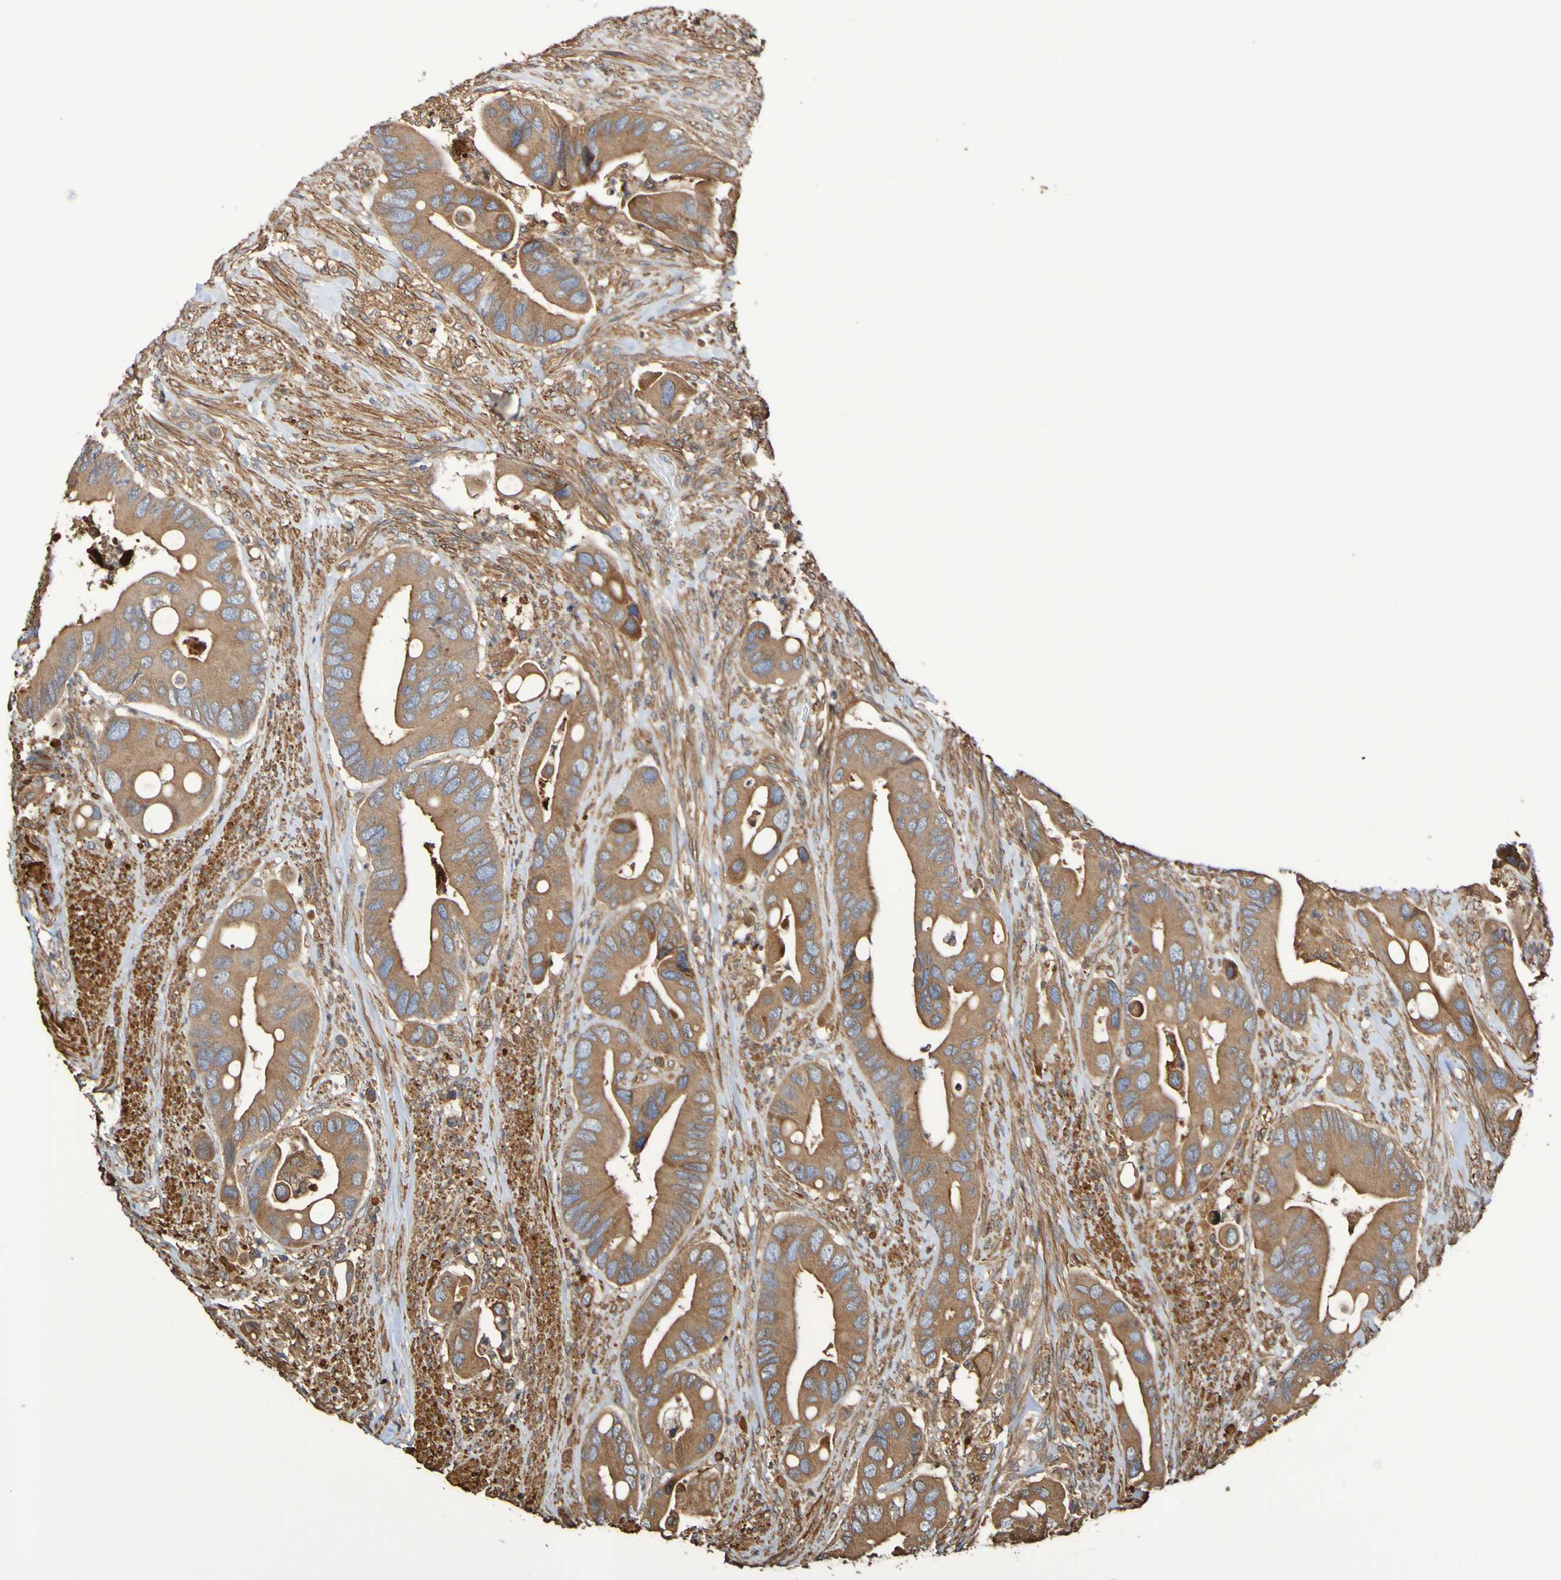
{"staining": {"intensity": "moderate", "quantity": ">75%", "location": "cytoplasmic/membranous"}, "tissue": "colorectal cancer", "cell_type": "Tumor cells", "image_type": "cancer", "snomed": [{"axis": "morphology", "description": "Adenocarcinoma, NOS"}, {"axis": "topography", "description": "Rectum"}], "caption": "An immunohistochemistry histopathology image of neoplastic tissue is shown. Protein staining in brown labels moderate cytoplasmic/membranous positivity in colorectal adenocarcinoma within tumor cells. Using DAB (brown) and hematoxylin (blue) stains, captured at high magnification using brightfield microscopy.", "gene": "RAB11A", "patient": {"sex": "female", "age": 57}}